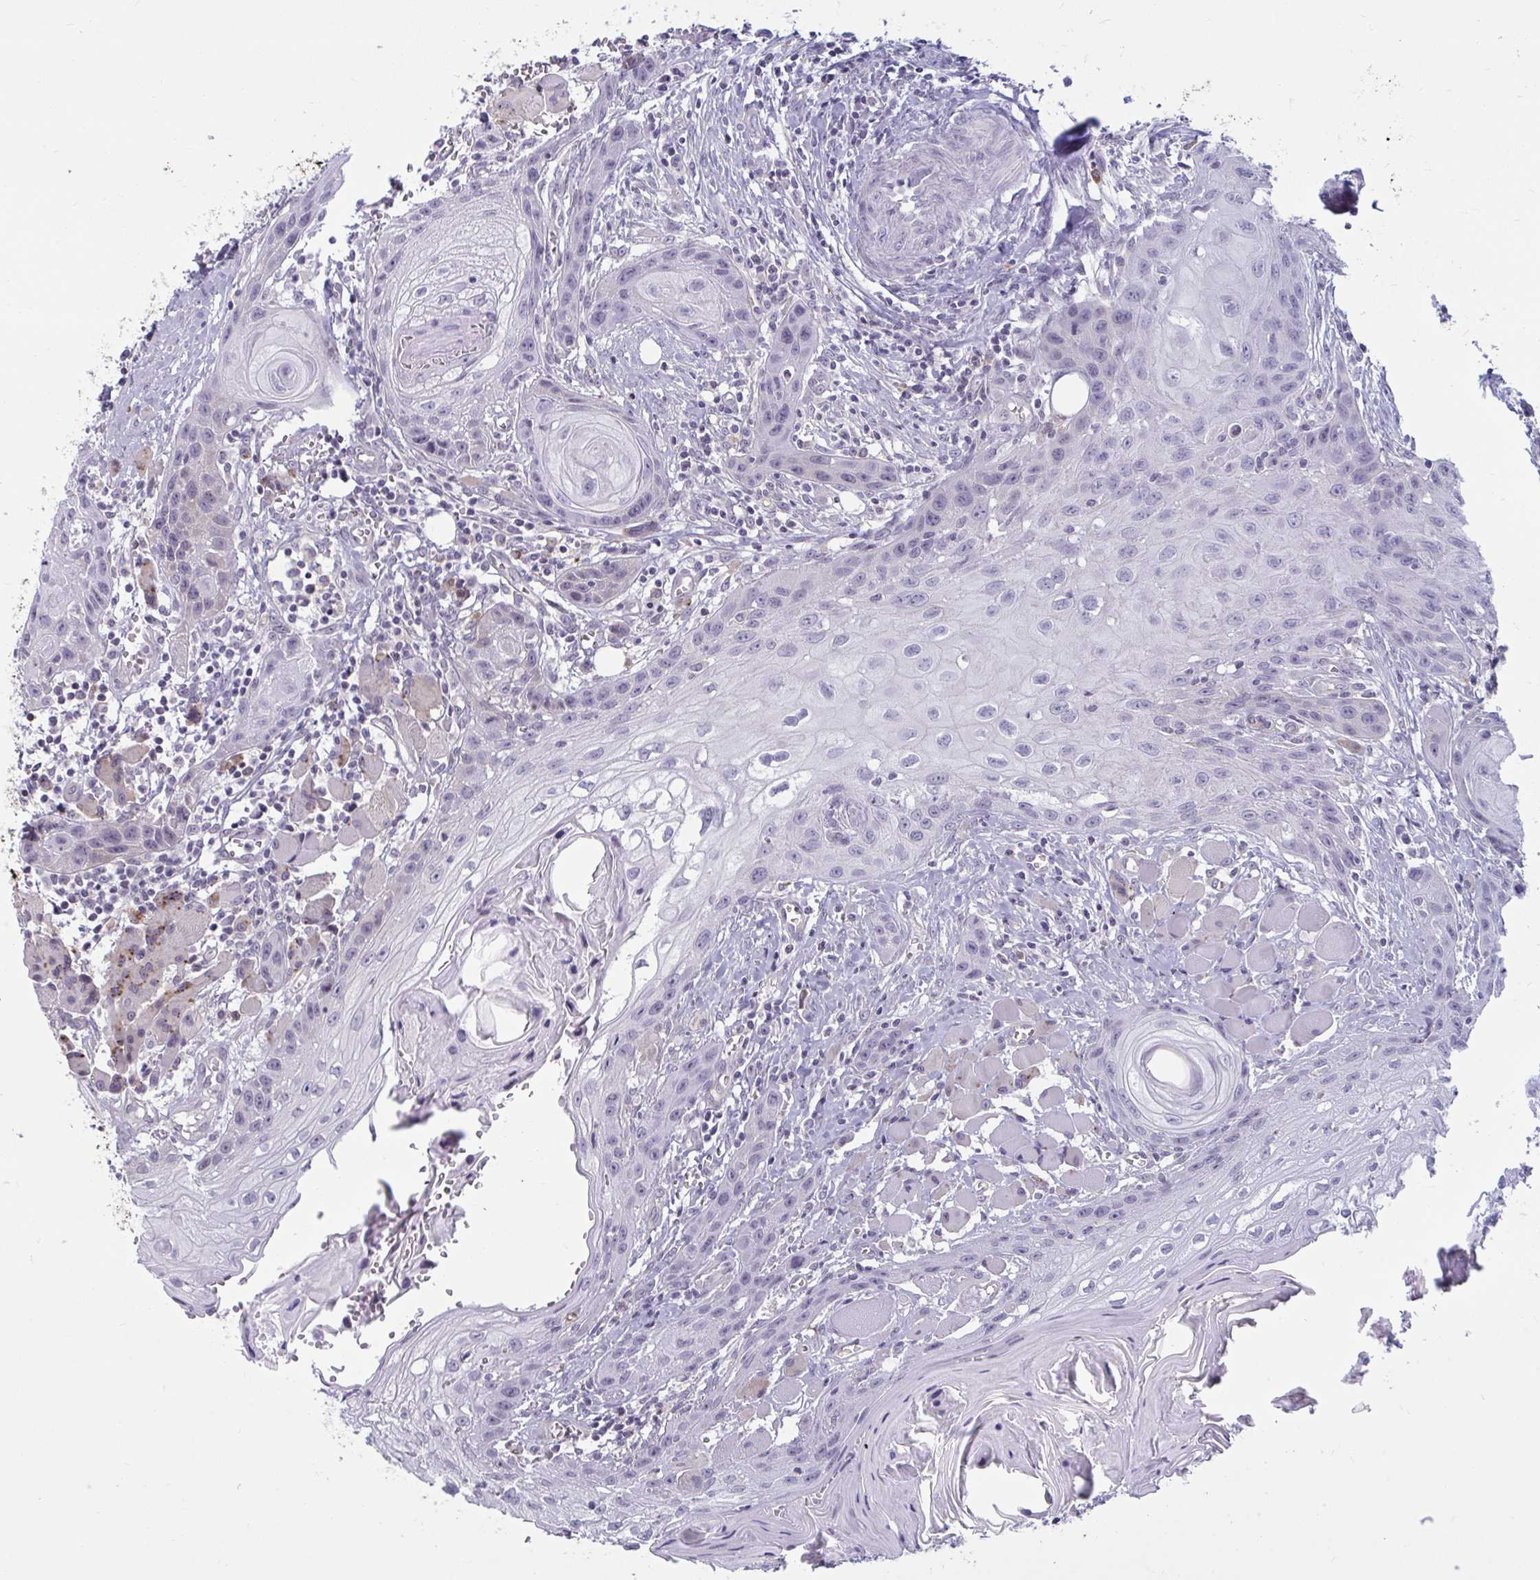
{"staining": {"intensity": "negative", "quantity": "none", "location": "none"}, "tissue": "head and neck cancer", "cell_type": "Tumor cells", "image_type": "cancer", "snomed": [{"axis": "morphology", "description": "Squamous cell carcinoma, NOS"}, {"axis": "topography", "description": "Oral tissue"}, {"axis": "topography", "description": "Head-Neck"}], "caption": "A photomicrograph of human head and neck cancer (squamous cell carcinoma) is negative for staining in tumor cells.", "gene": "TBC1D4", "patient": {"sex": "male", "age": 58}}